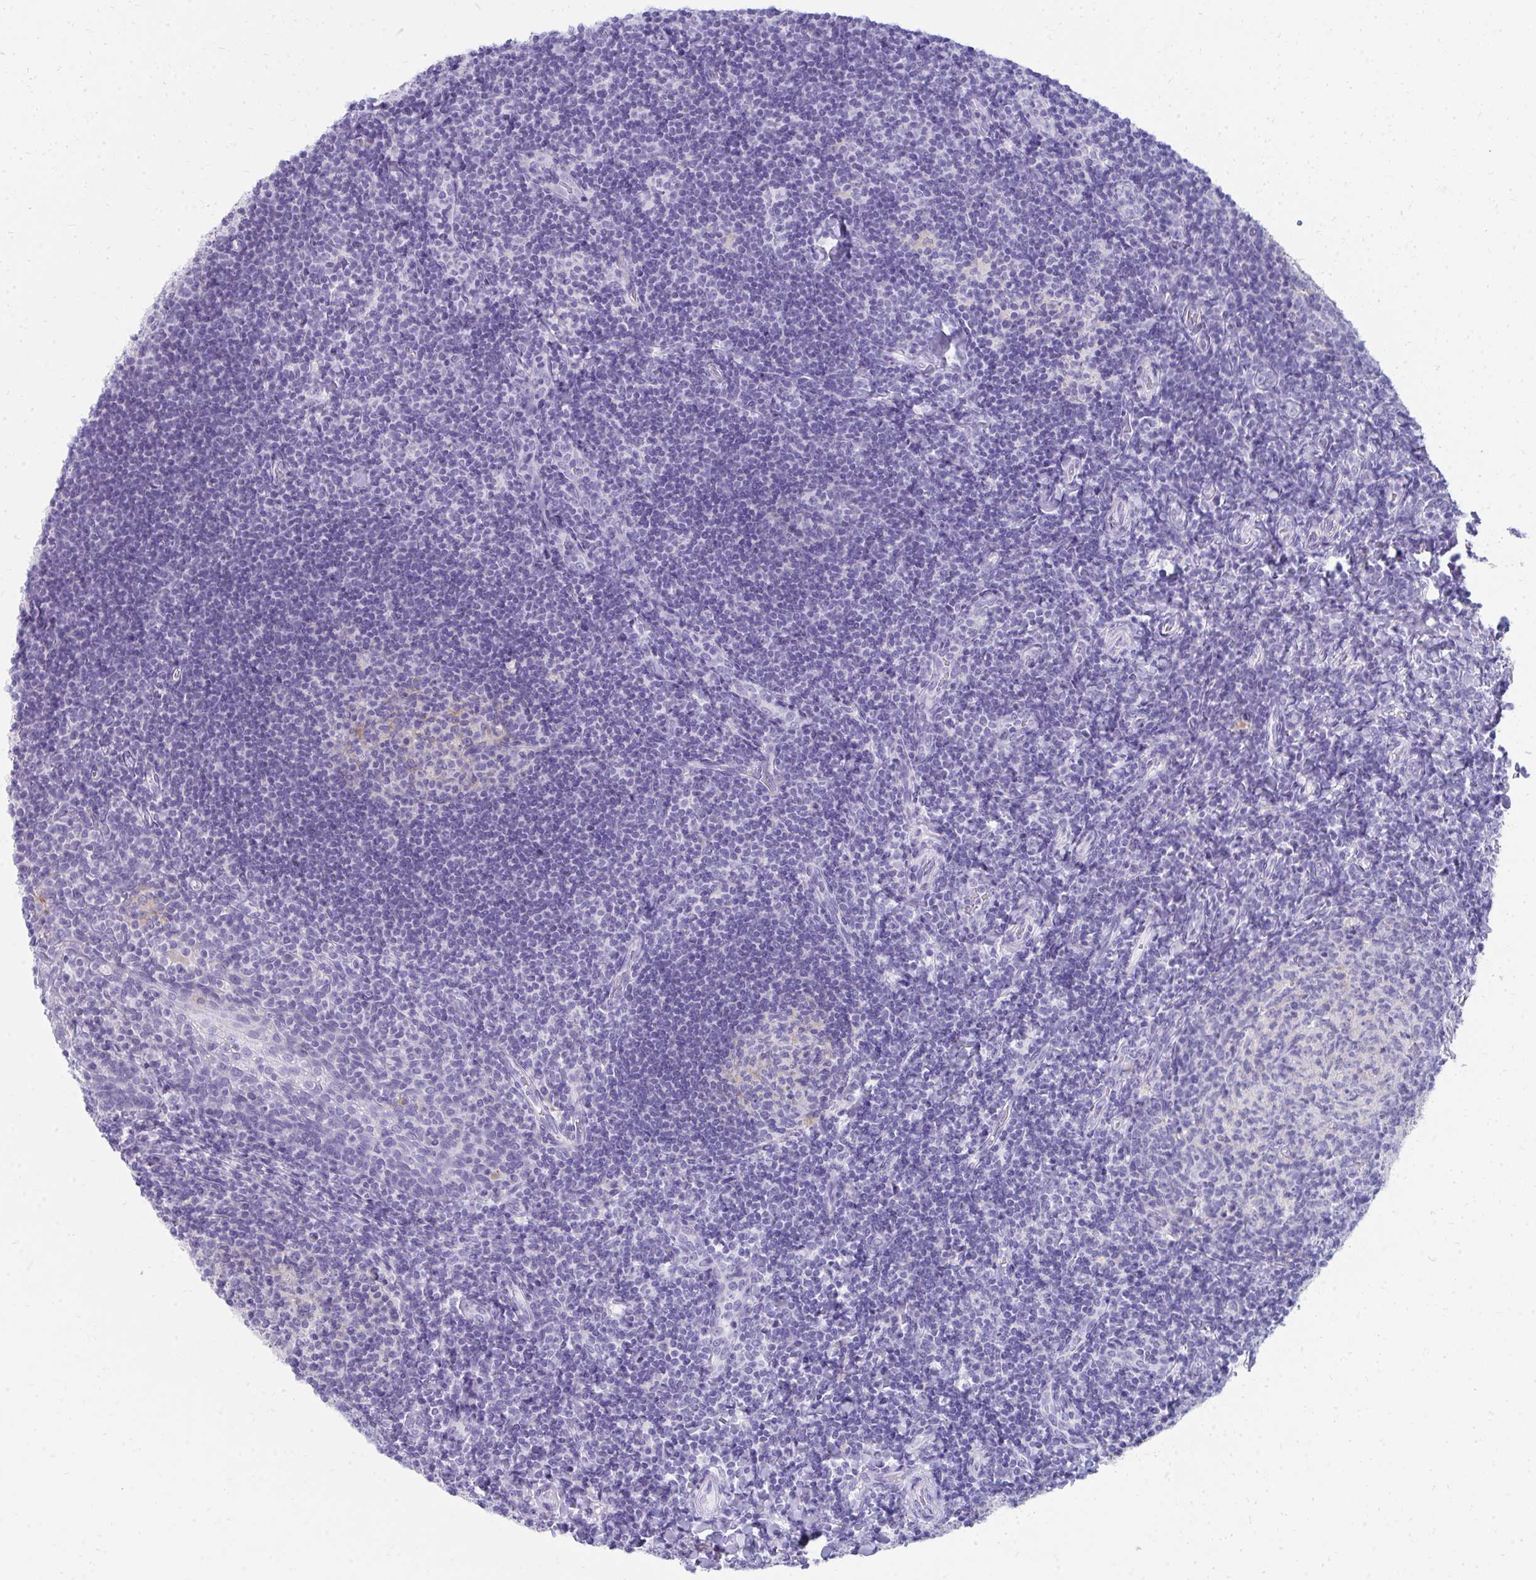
{"staining": {"intensity": "negative", "quantity": "none", "location": "none"}, "tissue": "tonsil", "cell_type": "Germinal center cells", "image_type": "normal", "snomed": [{"axis": "morphology", "description": "Normal tissue, NOS"}, {"axis": "topography", "description": "Tonsil"}], "caption": "Benign tonsil was stained to show a protein in brown. There is no significant staining in germinal center cells.", "gene": "SEC14L3", "patient": {"sex": "female", "age": 10}}